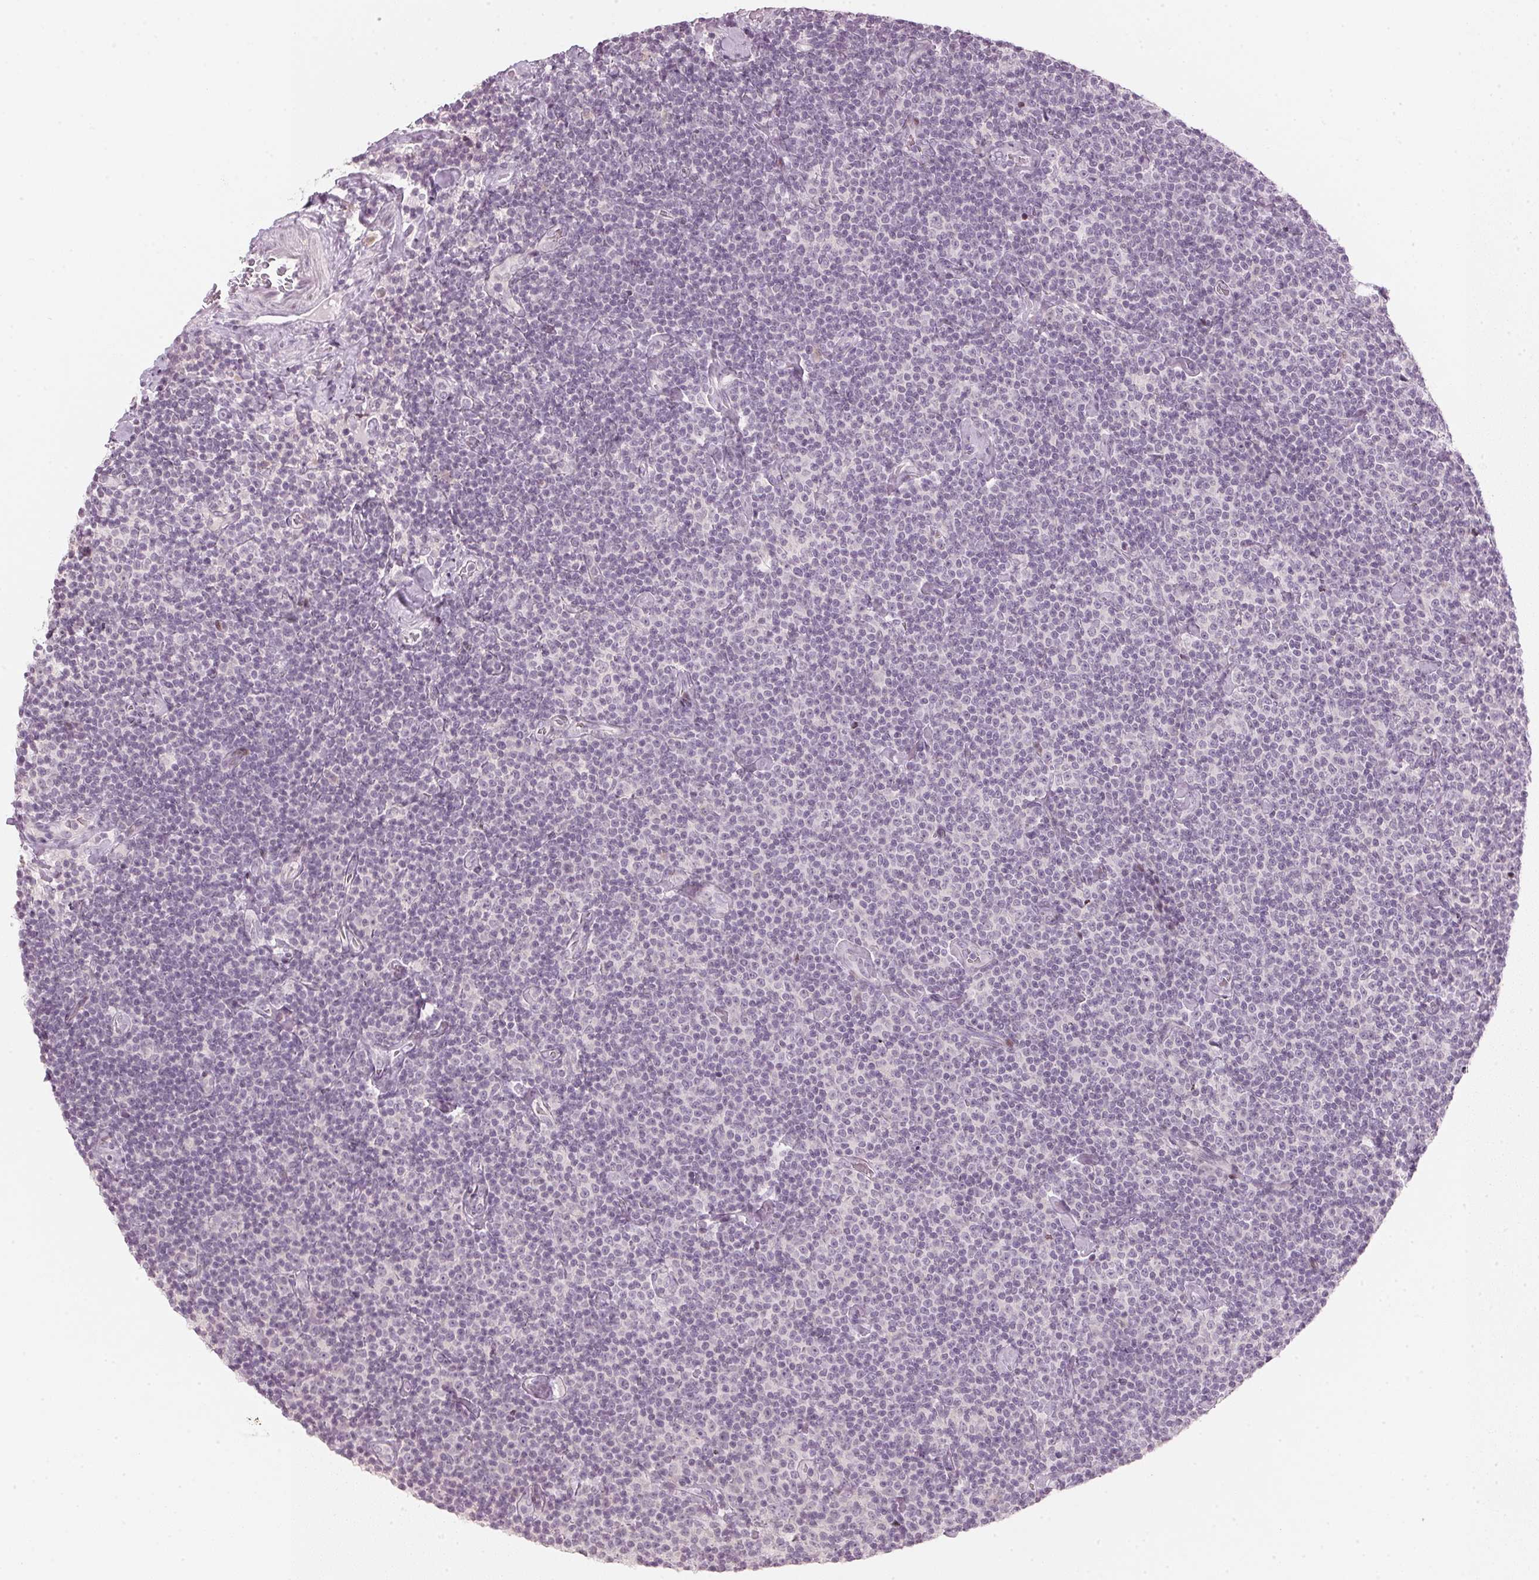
{"staining": {"intensity": "negative", "quantity": "none", "location": "none"}, "tissue": "lymphoma", "cell_type": "Tumor cells", "image_type": "cancer", "snomed": [{"axis": "morphology", "description": "Malignant lymphoma, non-Hodgkin's type, Low grade"}, {"axis": "topography", "description": "Lymph node"}], "caption": "An image of human lymphoma is negative for staining in tumor cells. Nuclei are stained in blue.", "gene": "SFRP4", "patient": {"sex": "male", "age": 81}}